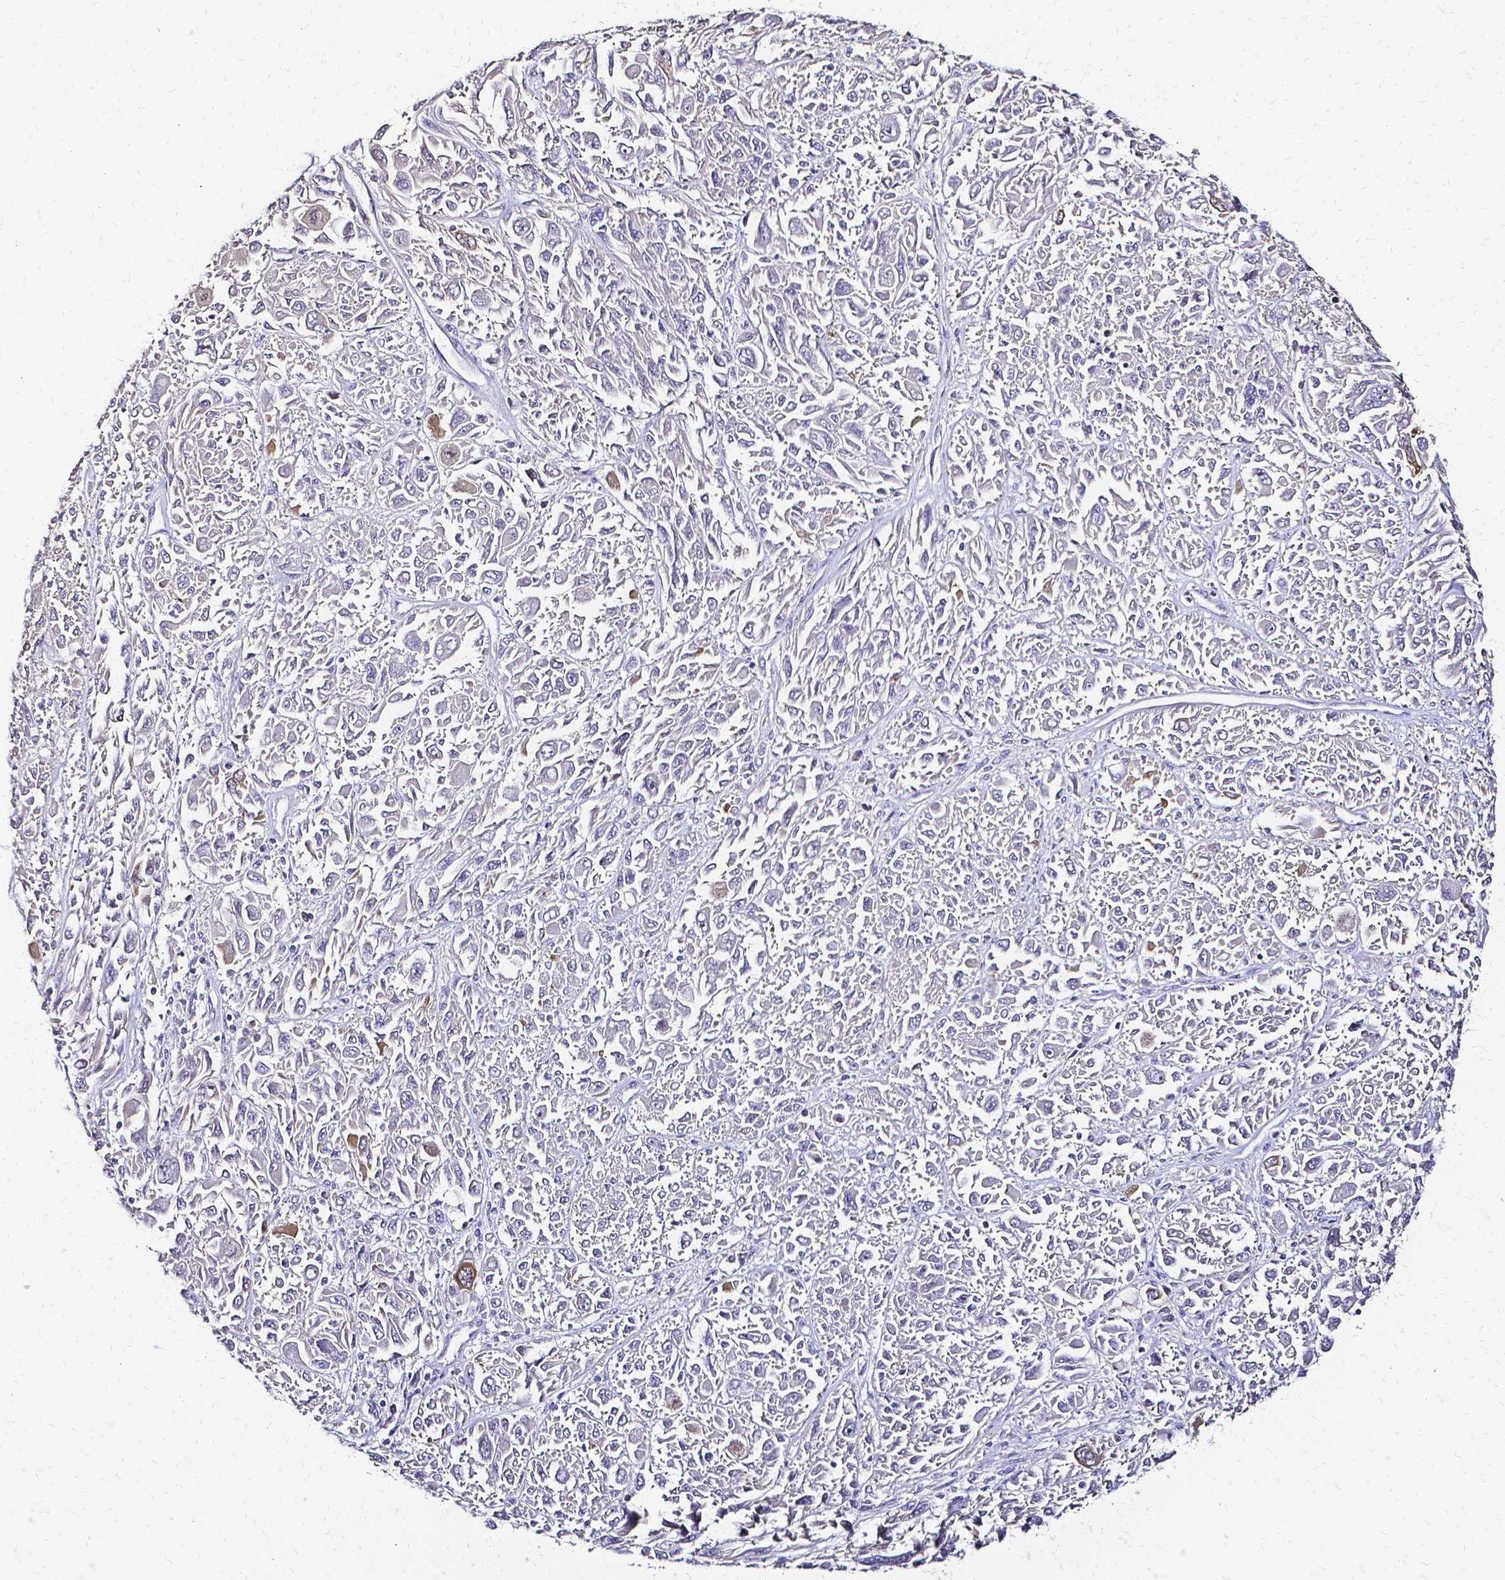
{"staining": {"intensity": "moderate", "quantity": "<25%", "location": "cytoplasmic/membranous"}, "tissue": "melanoma", "cell_type": "Tumor cells", "image_type": "cancer", "snomed": [{"axis": "morphology", "description": "Malignant melanoma, NOS"}, {"axis": "topography", "description": "Skin"}], "caption": "Immunohistochemistry image of human melanoma stained for a protein (brown), which reveals low levels of moderate cytoplasmic/membranous positivity in approximately <25% of tumor cells.", "gene": "CCNB1", "patient": {"sex": "female", "age": 91}}